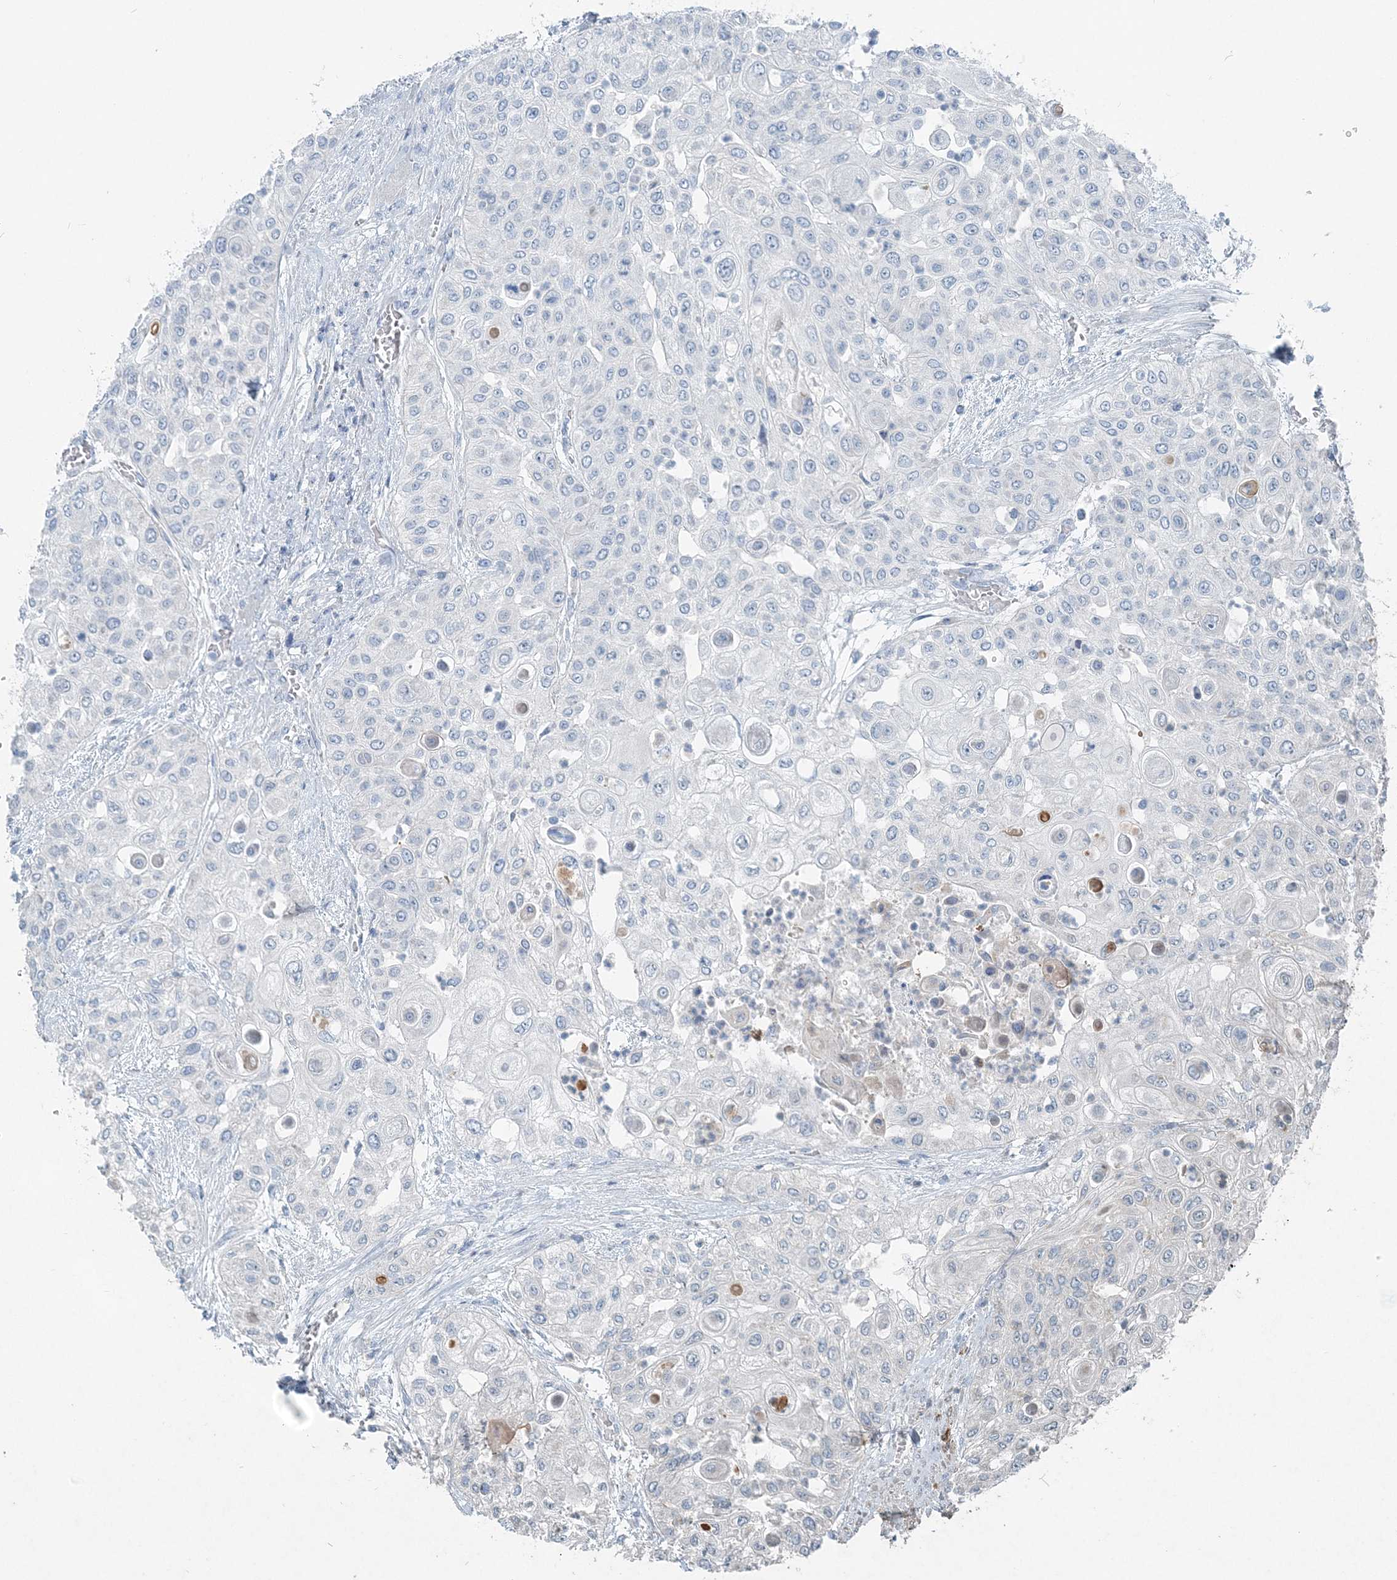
{"staining": {"intensity": "negative", "quantity": "none", "location": "none"}, "tissue": "urothelial cancer", "cell_type": "Tumor cells", "image_type": "cancer", "snomed": [{"axis": "morphology", "description": "Urothelial carcinoma, High grade"}, {"axis": "topography", "description": "Urinary bladder"}], "caption": "Human urothelial cancer stained for a protein using IHC displays no positivity in tumor cells.", "gene": "INTU", "patient": {"sex": "female", "age": 79}}